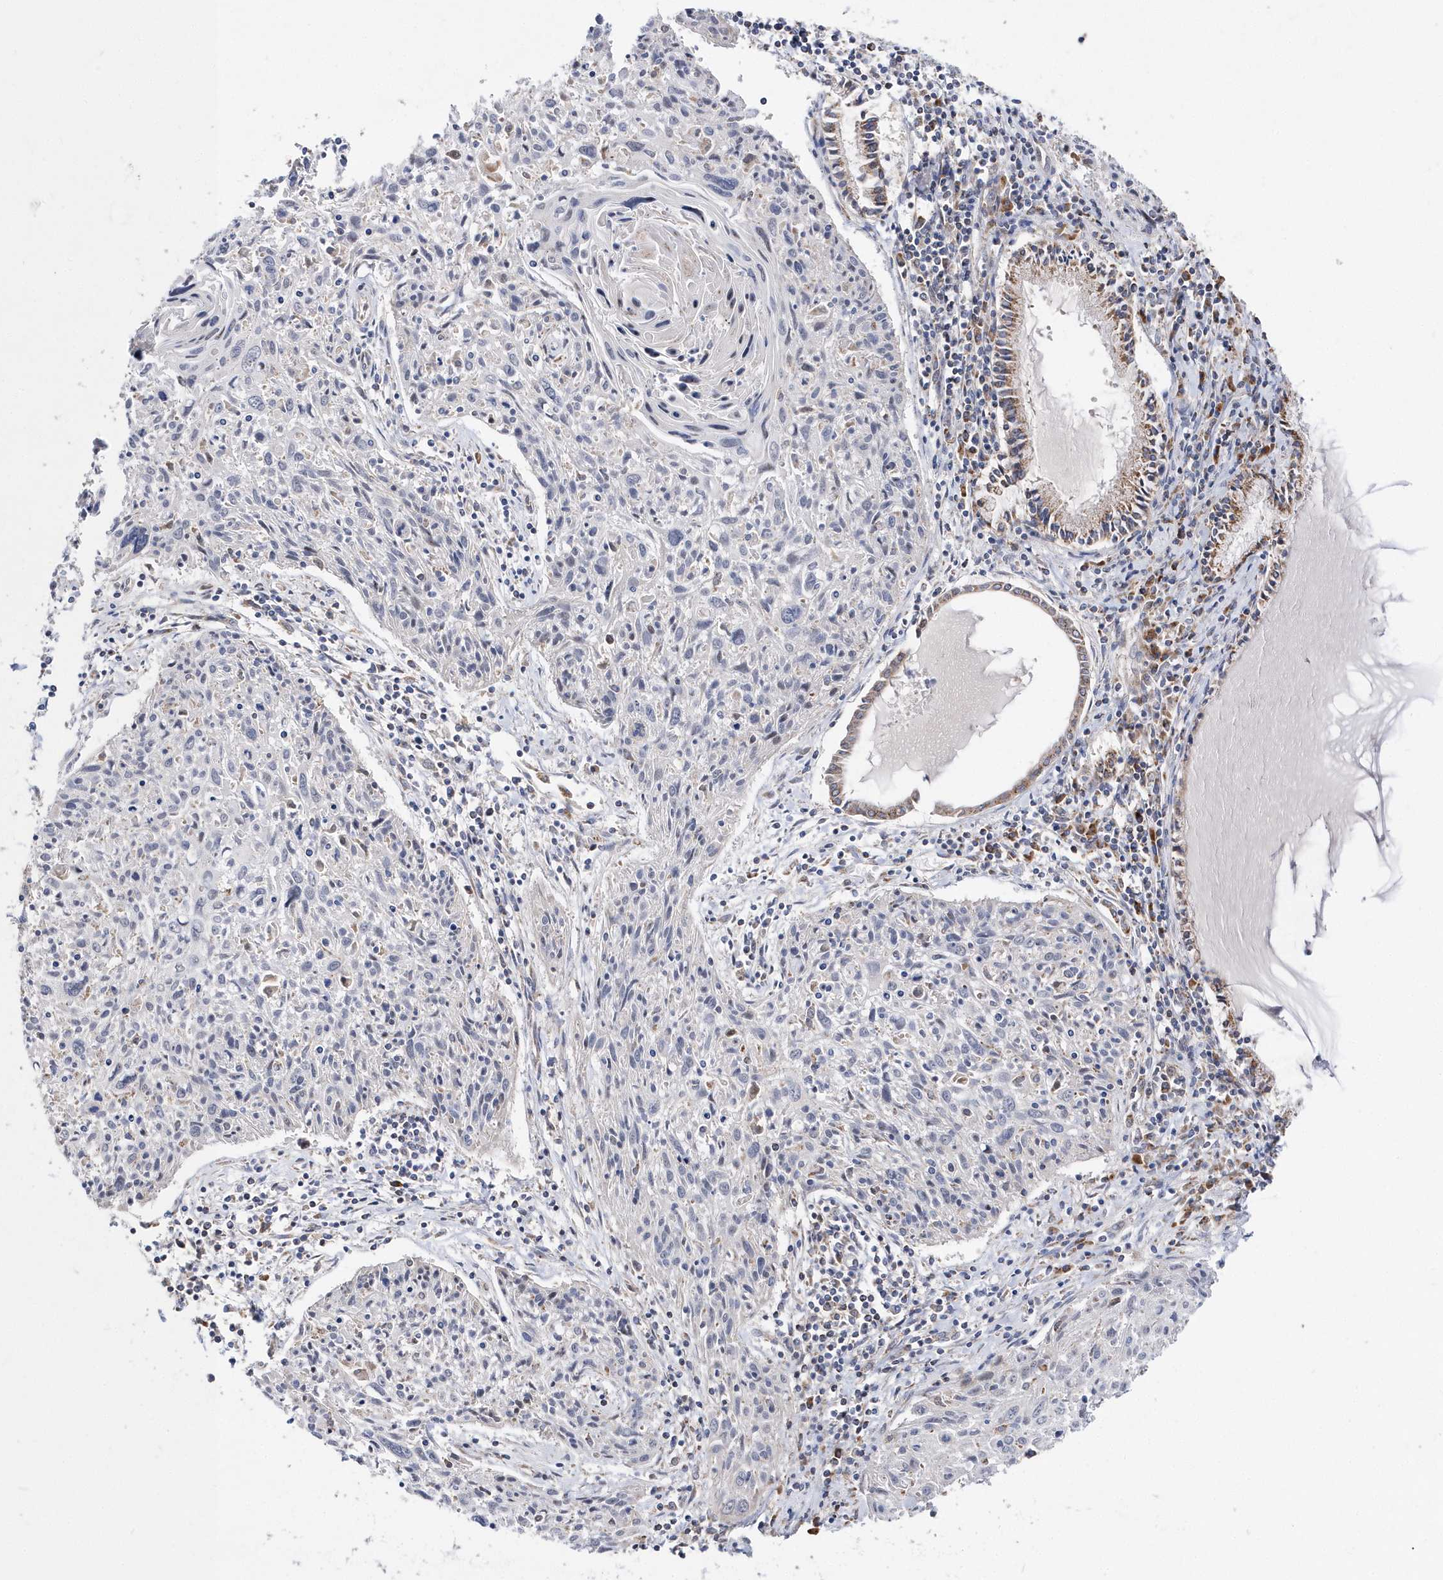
{"staining": {"intensity": "negative", "quantity": "none", "location": "none"}, "tissue": "cervical cancer", "cell_type": "Tumor cells", "image_type": "cancer", "snomed": [{"axis": "morphology", "description": "Squamous cell carcinoma, NOS"}, {"axis": "topography", "description": "Cervix"}], "caption": "Immunohistochemistry micrograph of neoplastic tissue: cervical squamous cell carcinoma stained with DAB (3,3'-diaminobenzidine) exhibits no significant protein expression in tumor cells.", "gene": "SPATA5", "patient": {"sex": "female", "age": 51}}